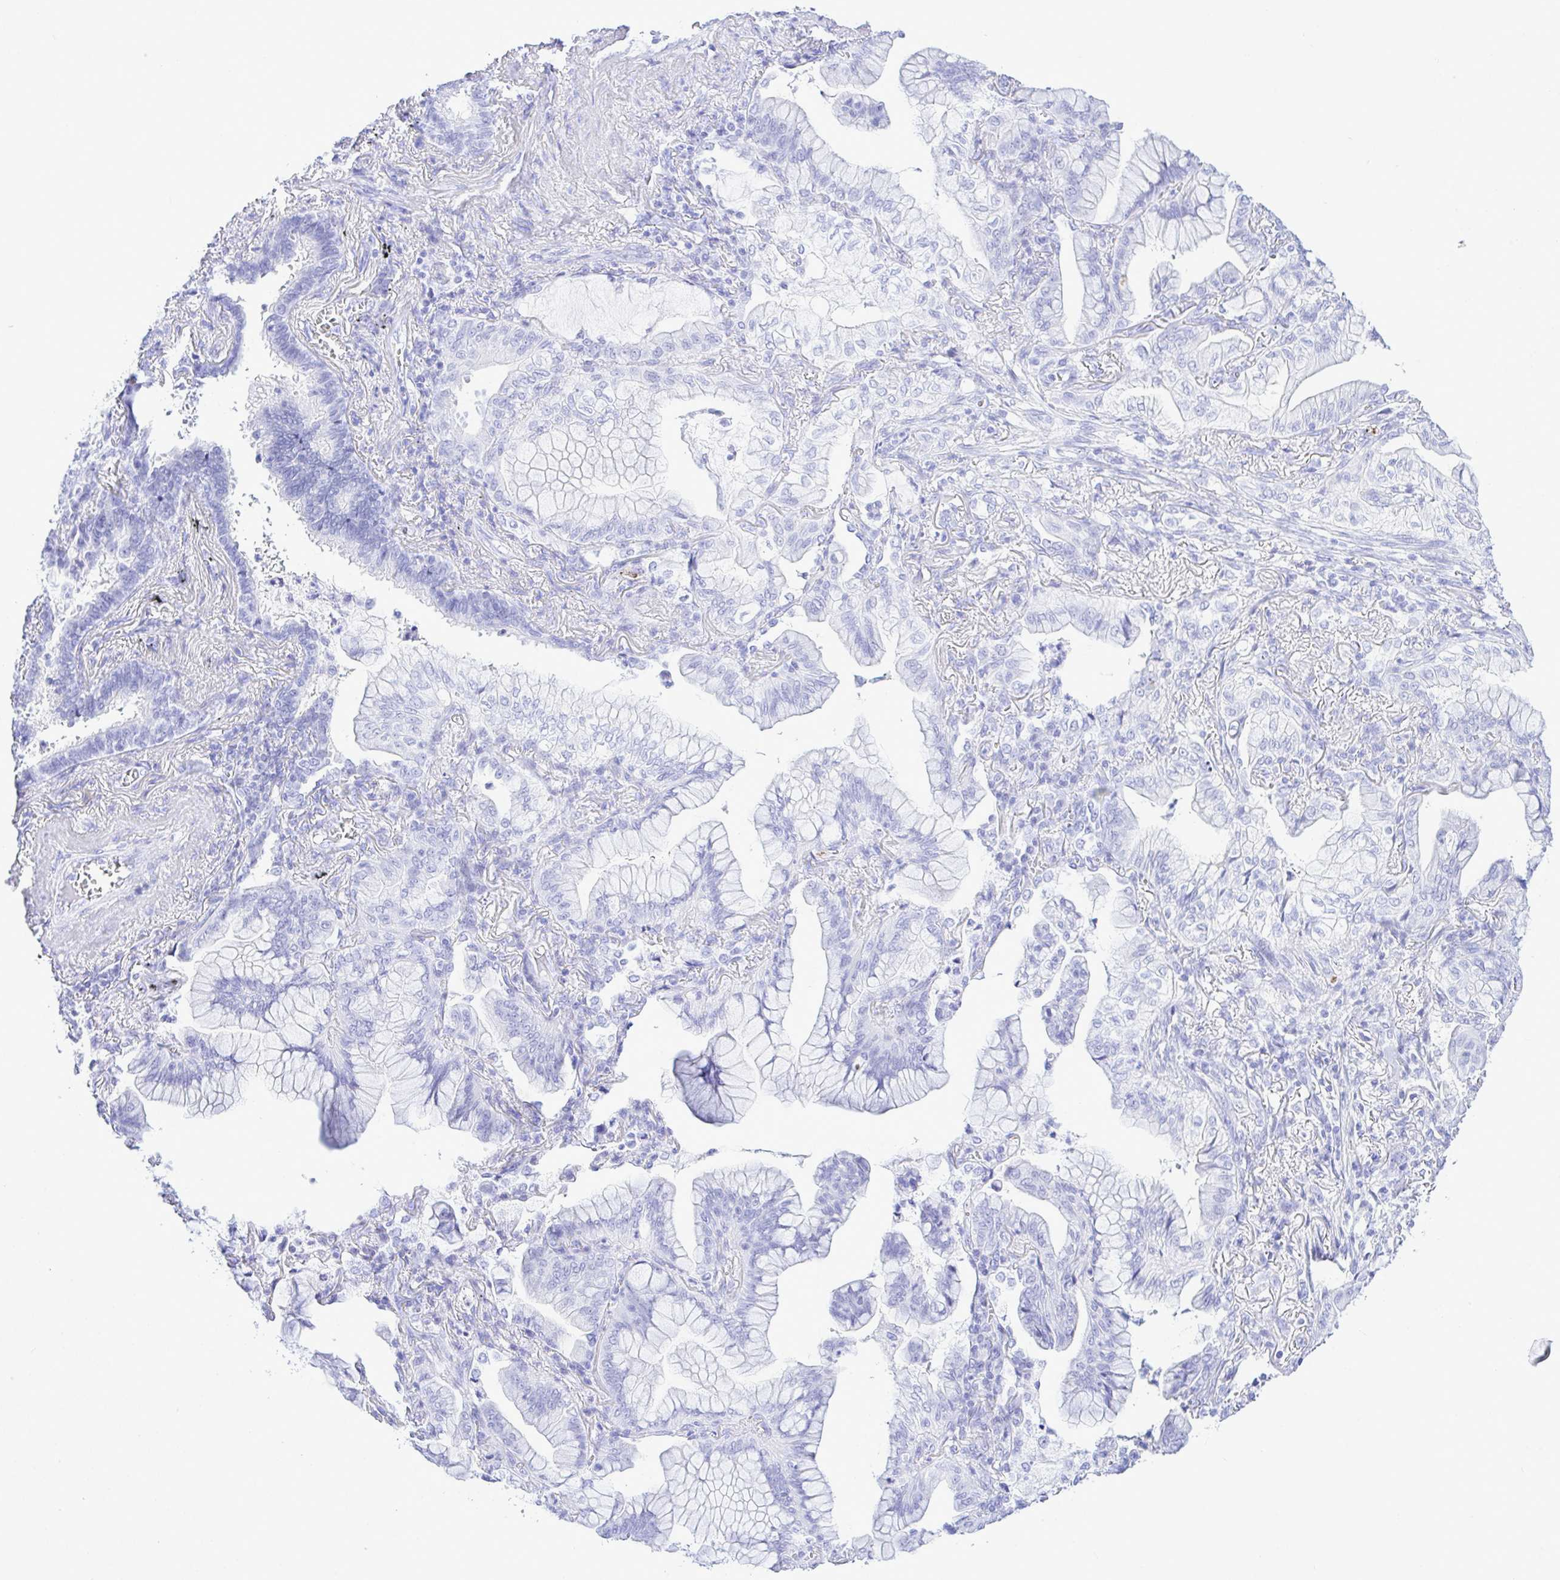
{"staining": {"intensity": "negative", "quantity": "none", "location": "none"}, "tissue": "lung cancer", "cell_type": "Tumor cells", "image_type": "cancer", "snomed": [{"axis": "morphology", "description": "Adenocarcinoma, NOS"}, {"axis": "topography", "description": "Lung"}], "caption": "Immunohistochemistry (IHC) histopathology image of neoplastic tissue: human lung cancer stained with DAB reveals no significant protein positivity in tumor cells. Nuclei are stained in blue.", "gene": "SELENOV", "patient": {"sex": "male", "age": 77}}